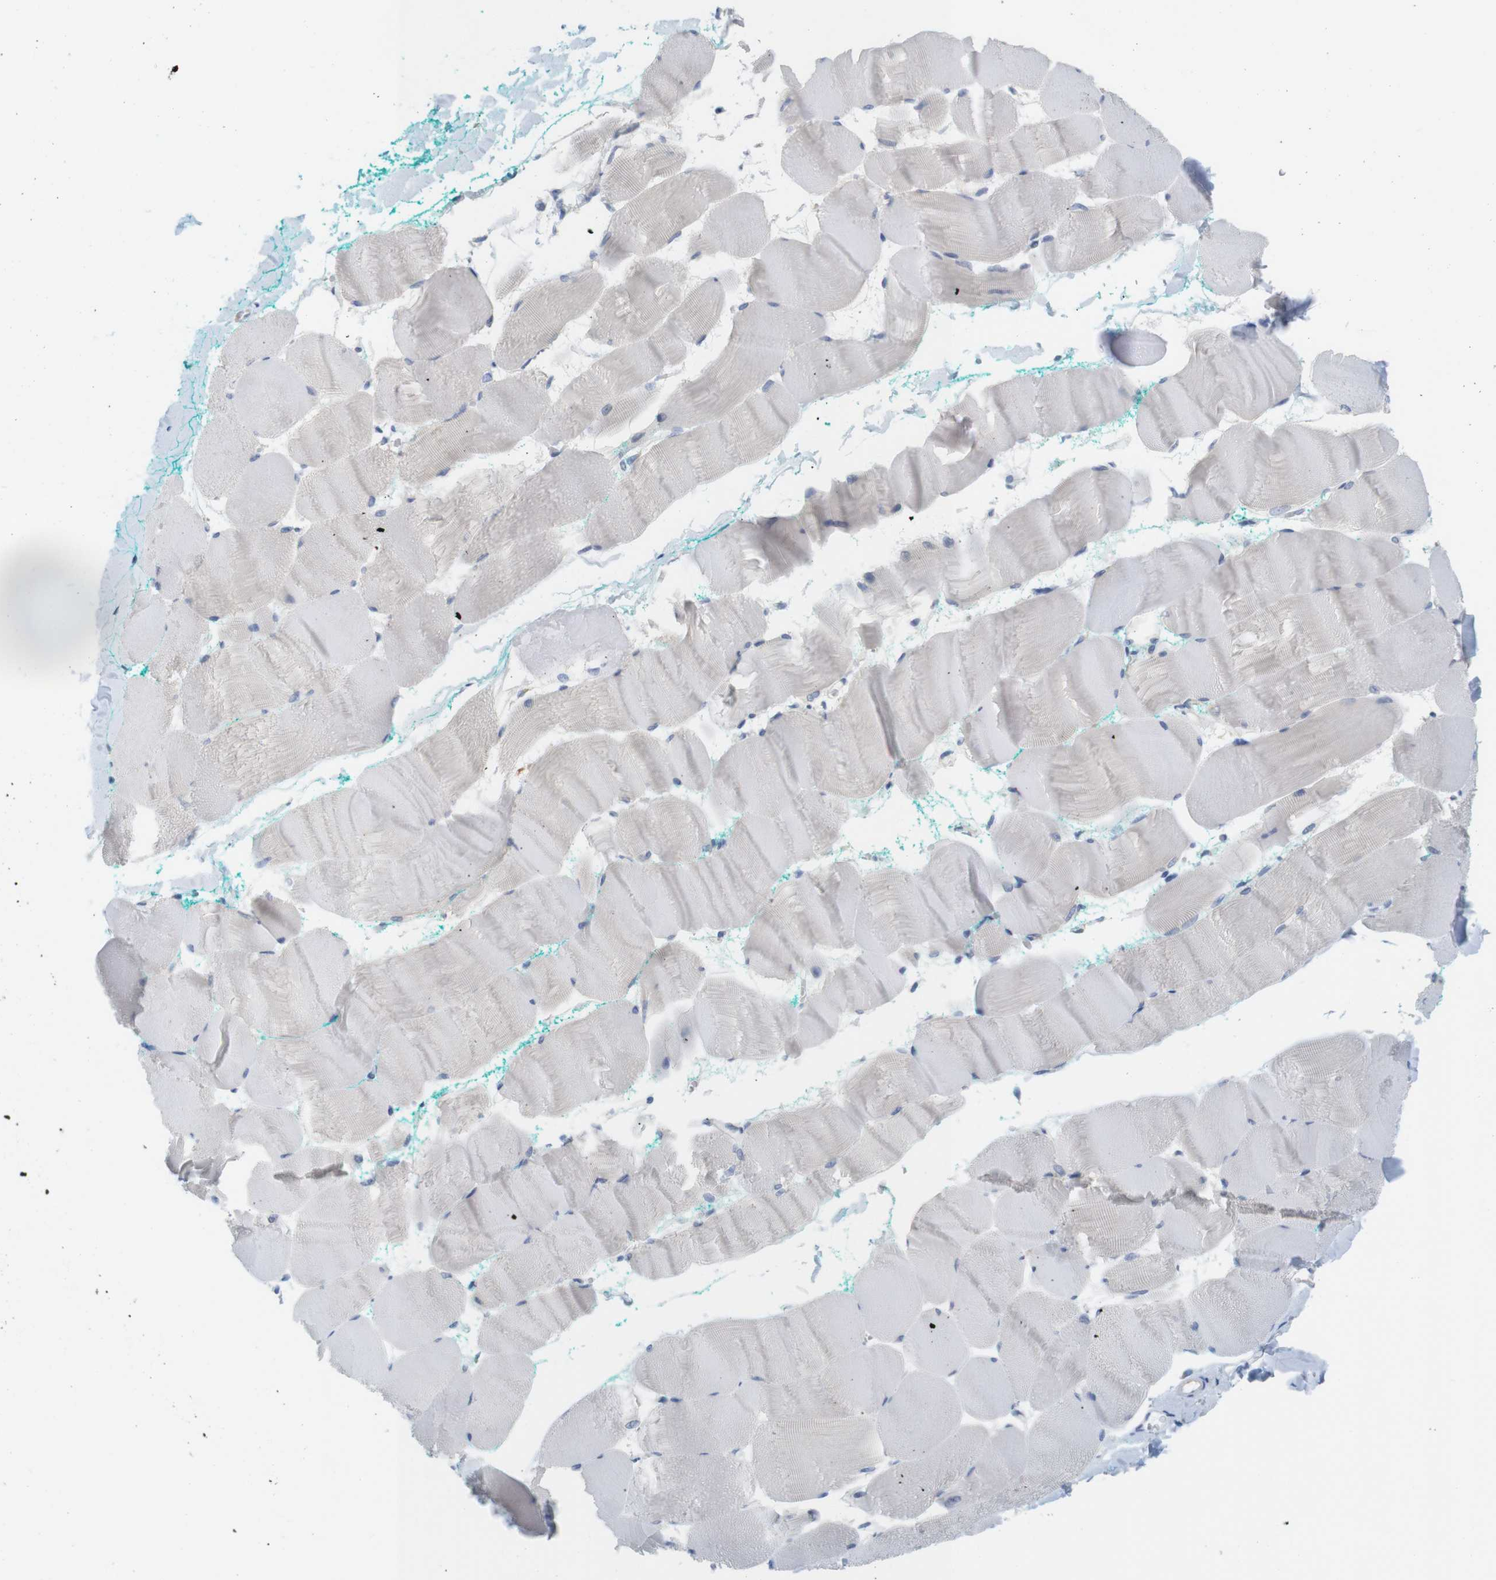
{"staining": {"intensity": "negative", "quantity": "none", "location": "none"}, "tissue": "skeletal muscle", "cell_type": "Myocytes", "image_type": "normal", "snomed": [{"axis": "morphology", "description": "Normal tissue, NOS"}, {"axis": "morphology", "description": "Squamous cell carcinoma, NOS"}, {"axis": "topography", "description": "Skeletal muscle"}], "caption": "The IHC micrograph has no significant positivity in myocytes of skeletal muscle. (DAB (3,3'-diaminobenzidine) IHC with hematoxylin counter stain).", "gene": "NEBL", "patient": {"sex": "male", "age": 51}}